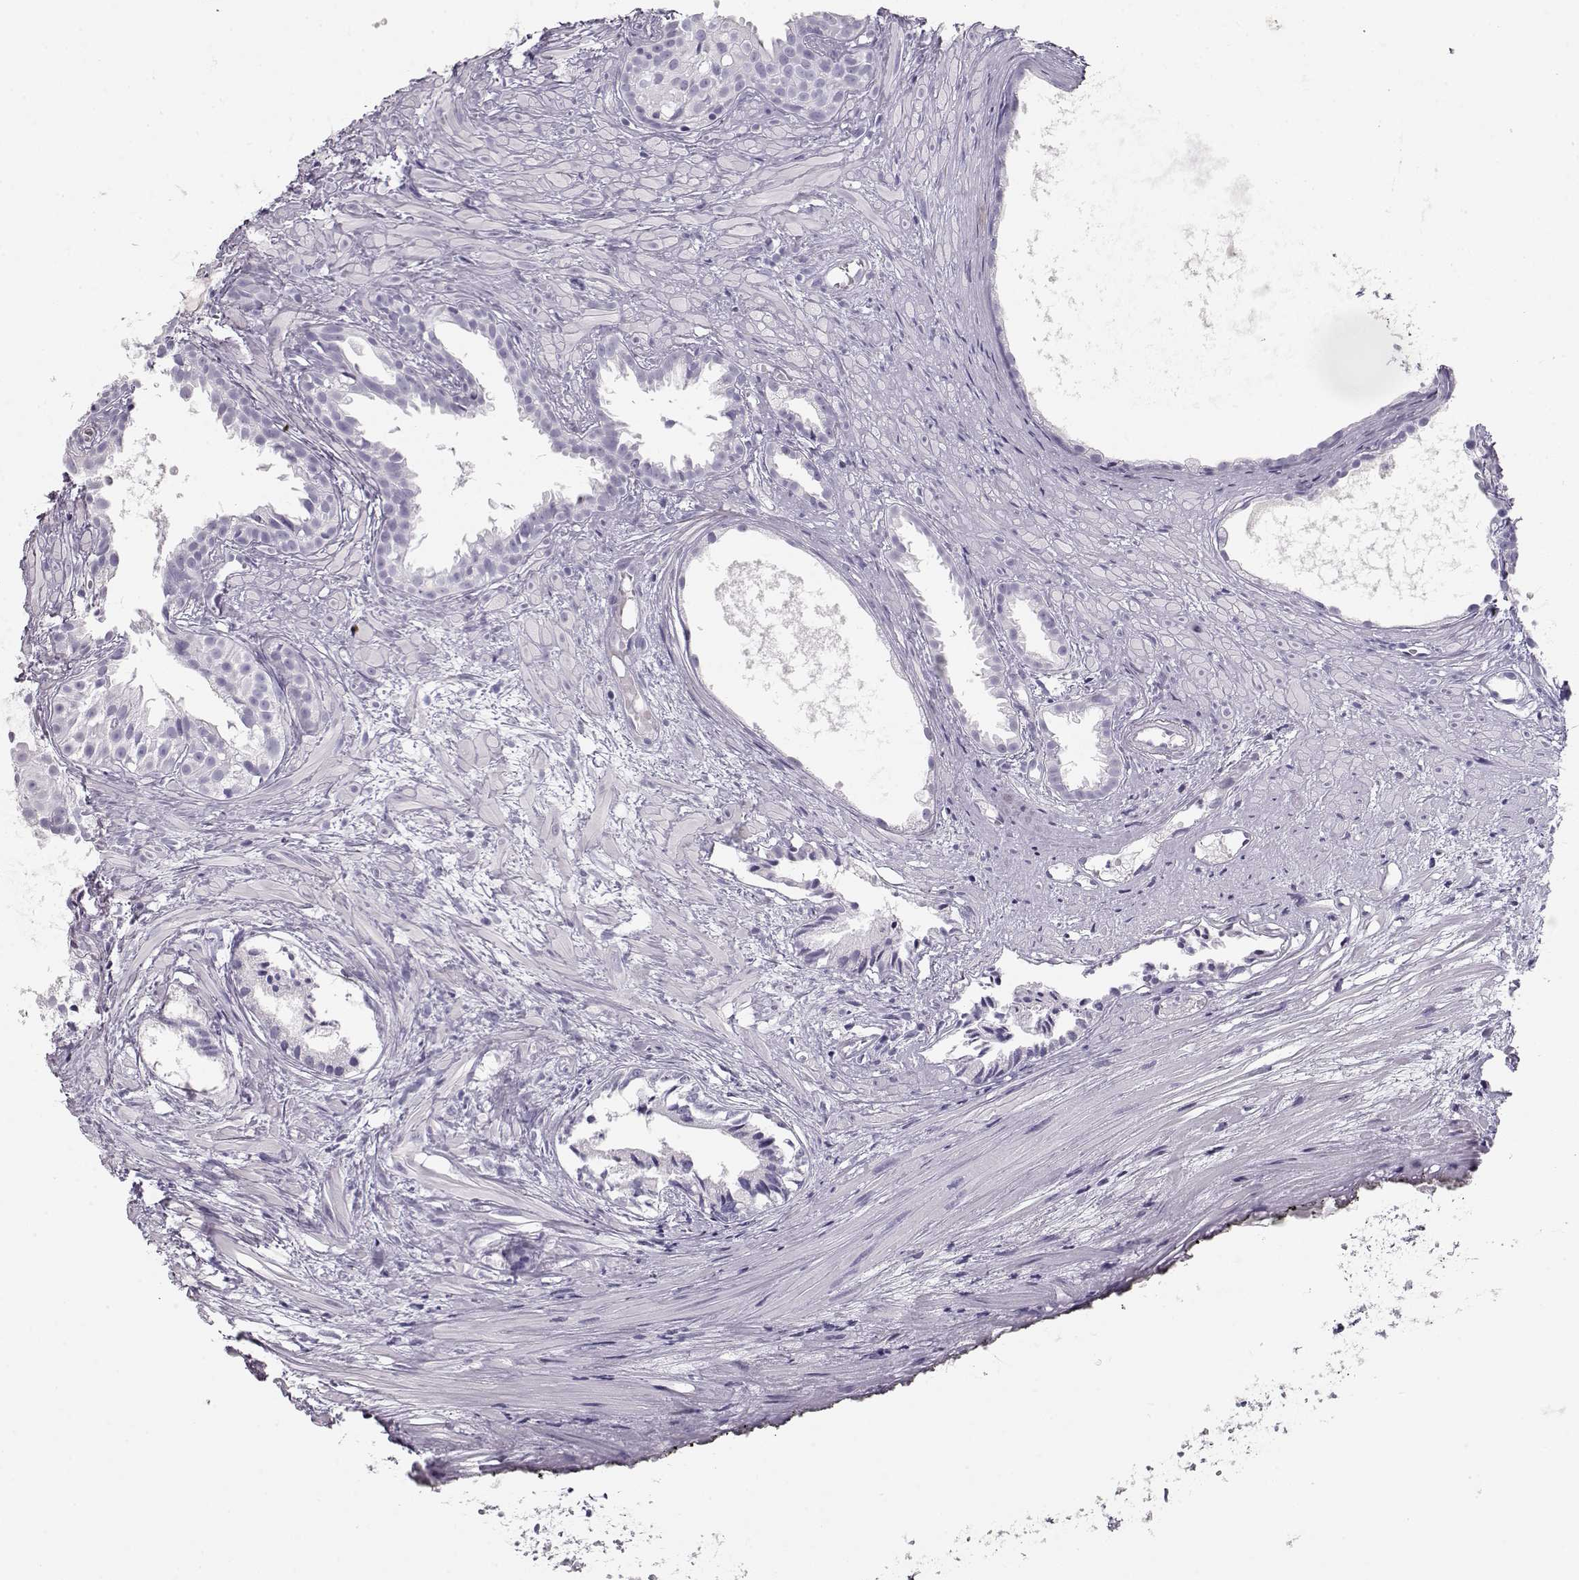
{"staining": {"intensity": "negative", "quantity": "none", "location": "none"}, "tissue": "prostate cancer", "cell_type": "Tumor cells", "image_type": "cancer", "snomed": [{"axis": "morphology", "description": "Adenocarcinoma, High grade"}, {"axis": "topography", "description": "Prostate"}], "caption": "Prostate adenocarcinoma (high-grade) was stained to show a protein in brown. There is no significant staining in tumor cells.", "gene": "MAGEC1", "patient": {"sex": "male", "age": 79}}